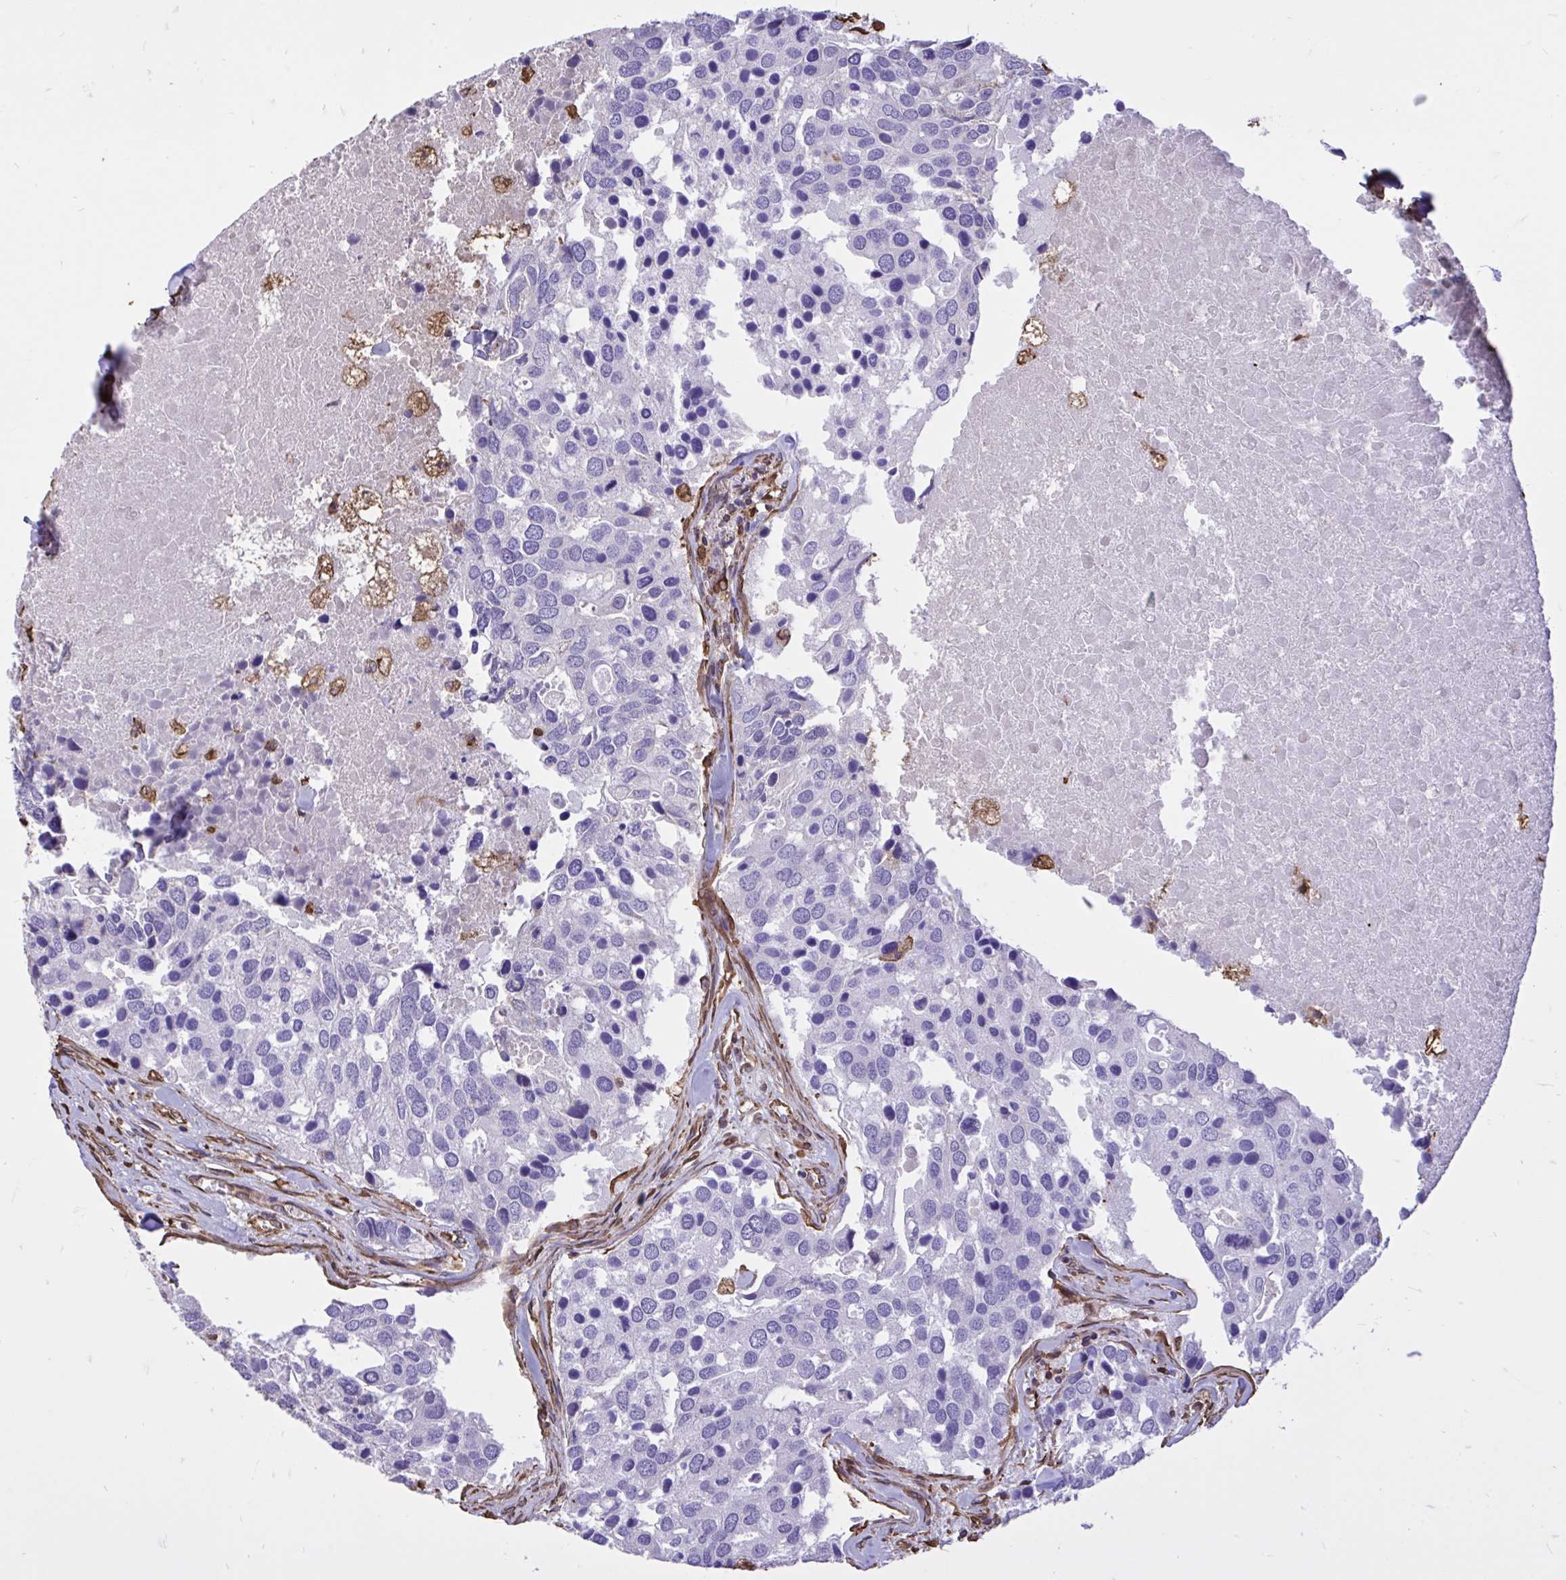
{"staining": {"intensity": "negative", "quantity": "none", "location": "none"}, "tissue": "breast cancer", "cell_type": "Tumor cells", "image_type": "cancer", "snomed": [{"axis": "morphology", "description": "Duct carcinoma"}, {"axis": "topography", "description": "Breast"}], "caption": "Protein analysis of breast cancer (intraductal carcinoma) exhibits no significant staining in tumor cells. (DAB immunohistochemistry, high magnification).", "gene": "RNF103", "patient": {"sex": "female", "age": 83}}